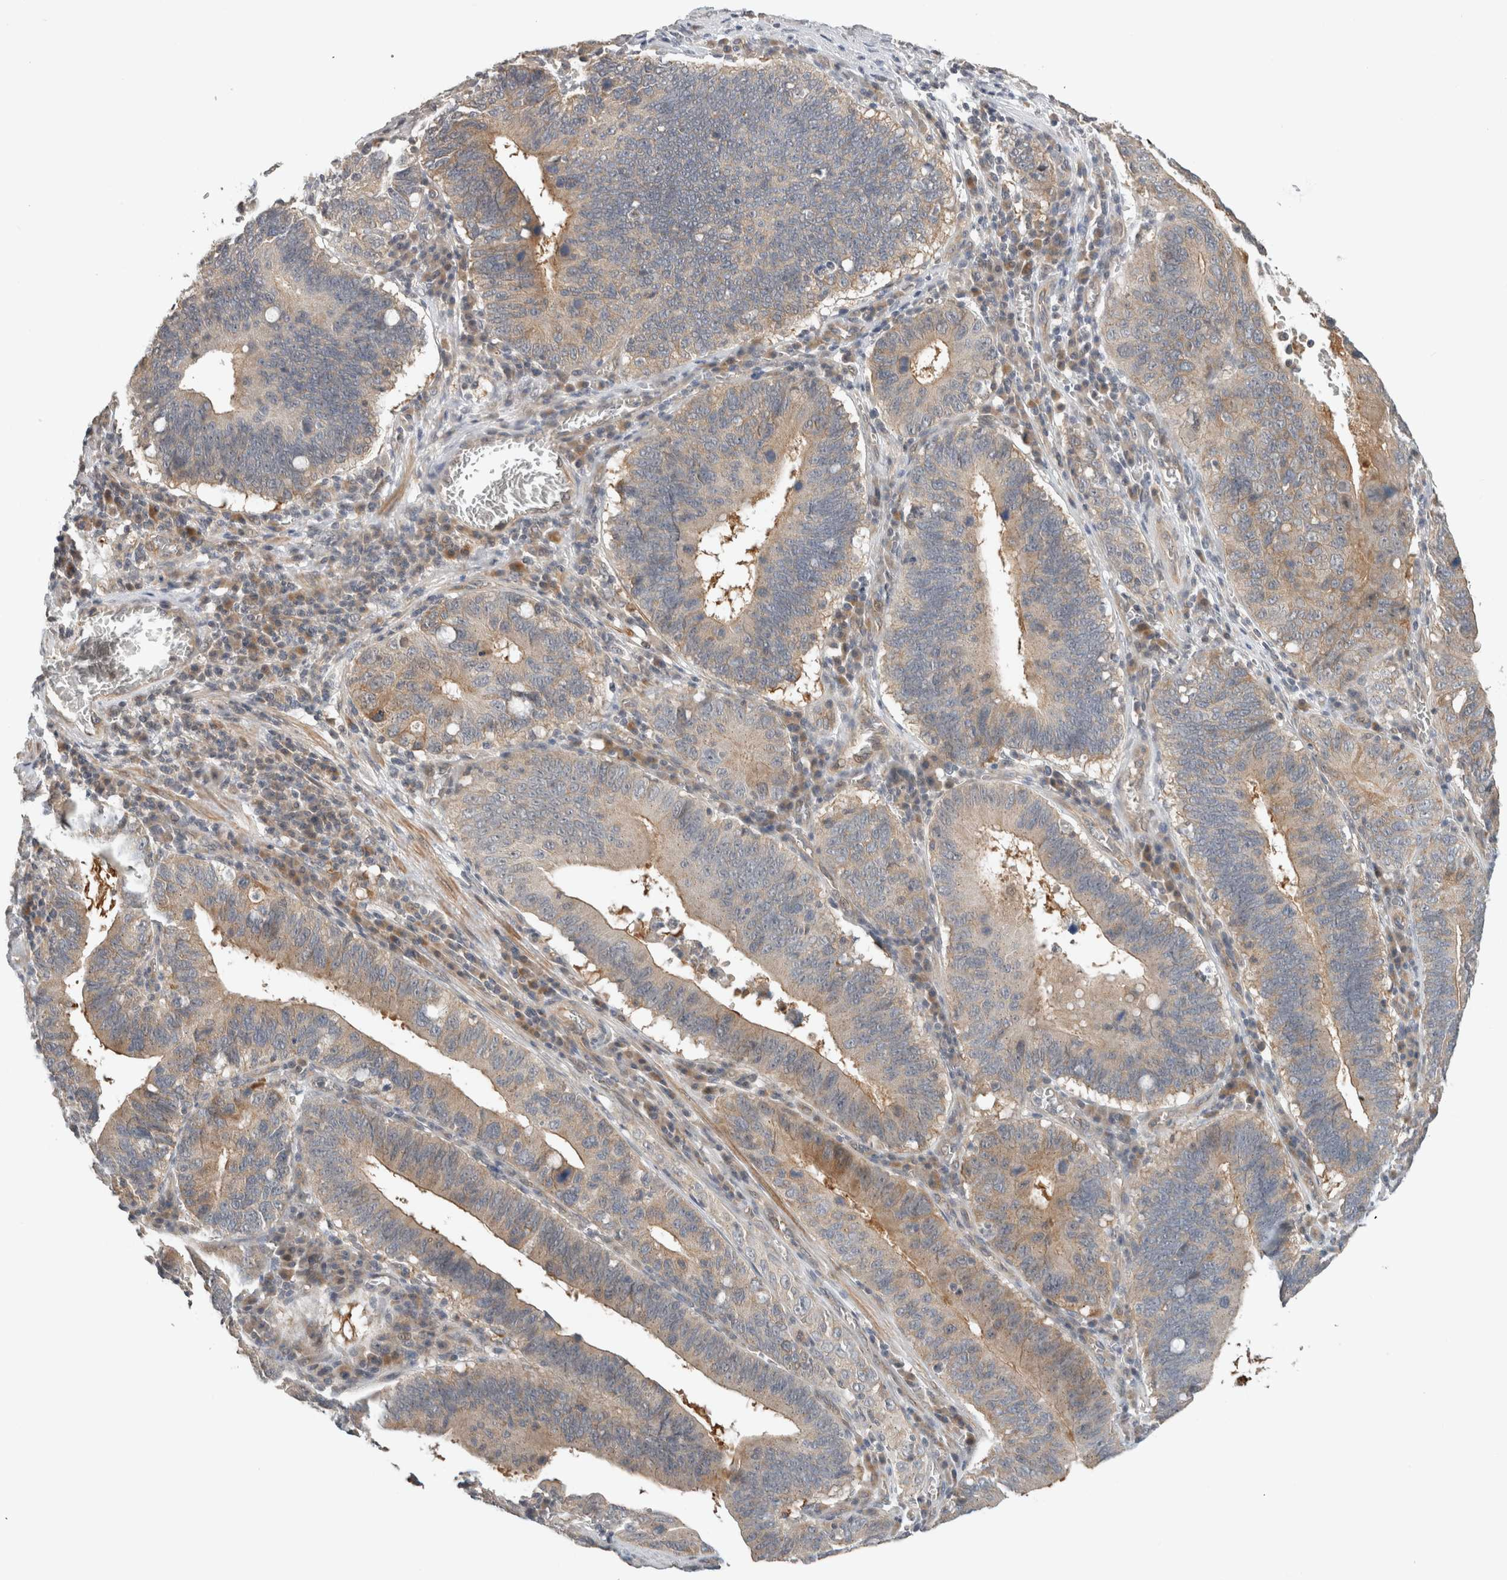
{"staining": {"intensity": "weak", "quantity": "25%-75%", "location": "cytoplasmic/membranous"}, "tissue": "stomach cancer", "cell_type": "Tumor cells", "image_type": "cancer", "snomed": [{"axis": "morphology", "description": "Adenocarcinoma, NOS"}, {"axis": "topography", "description": "Stomach"}, {"axis": "topography", "description": "Gastric cardia"}], "caption": "Immunohistochemical staining of stomach cancer demonstrates weak cytoplasmic/membranous protein expression in about 25%-75% of tumor cells. The staining was performed using DAB (3,3'-diaminobenzidine), with brown indicating positive protein expression. Nuclei are stained blue with hematoxylin.", "gene": "ERCC6L2", "patient": {"sex": "male", "age": 59}}